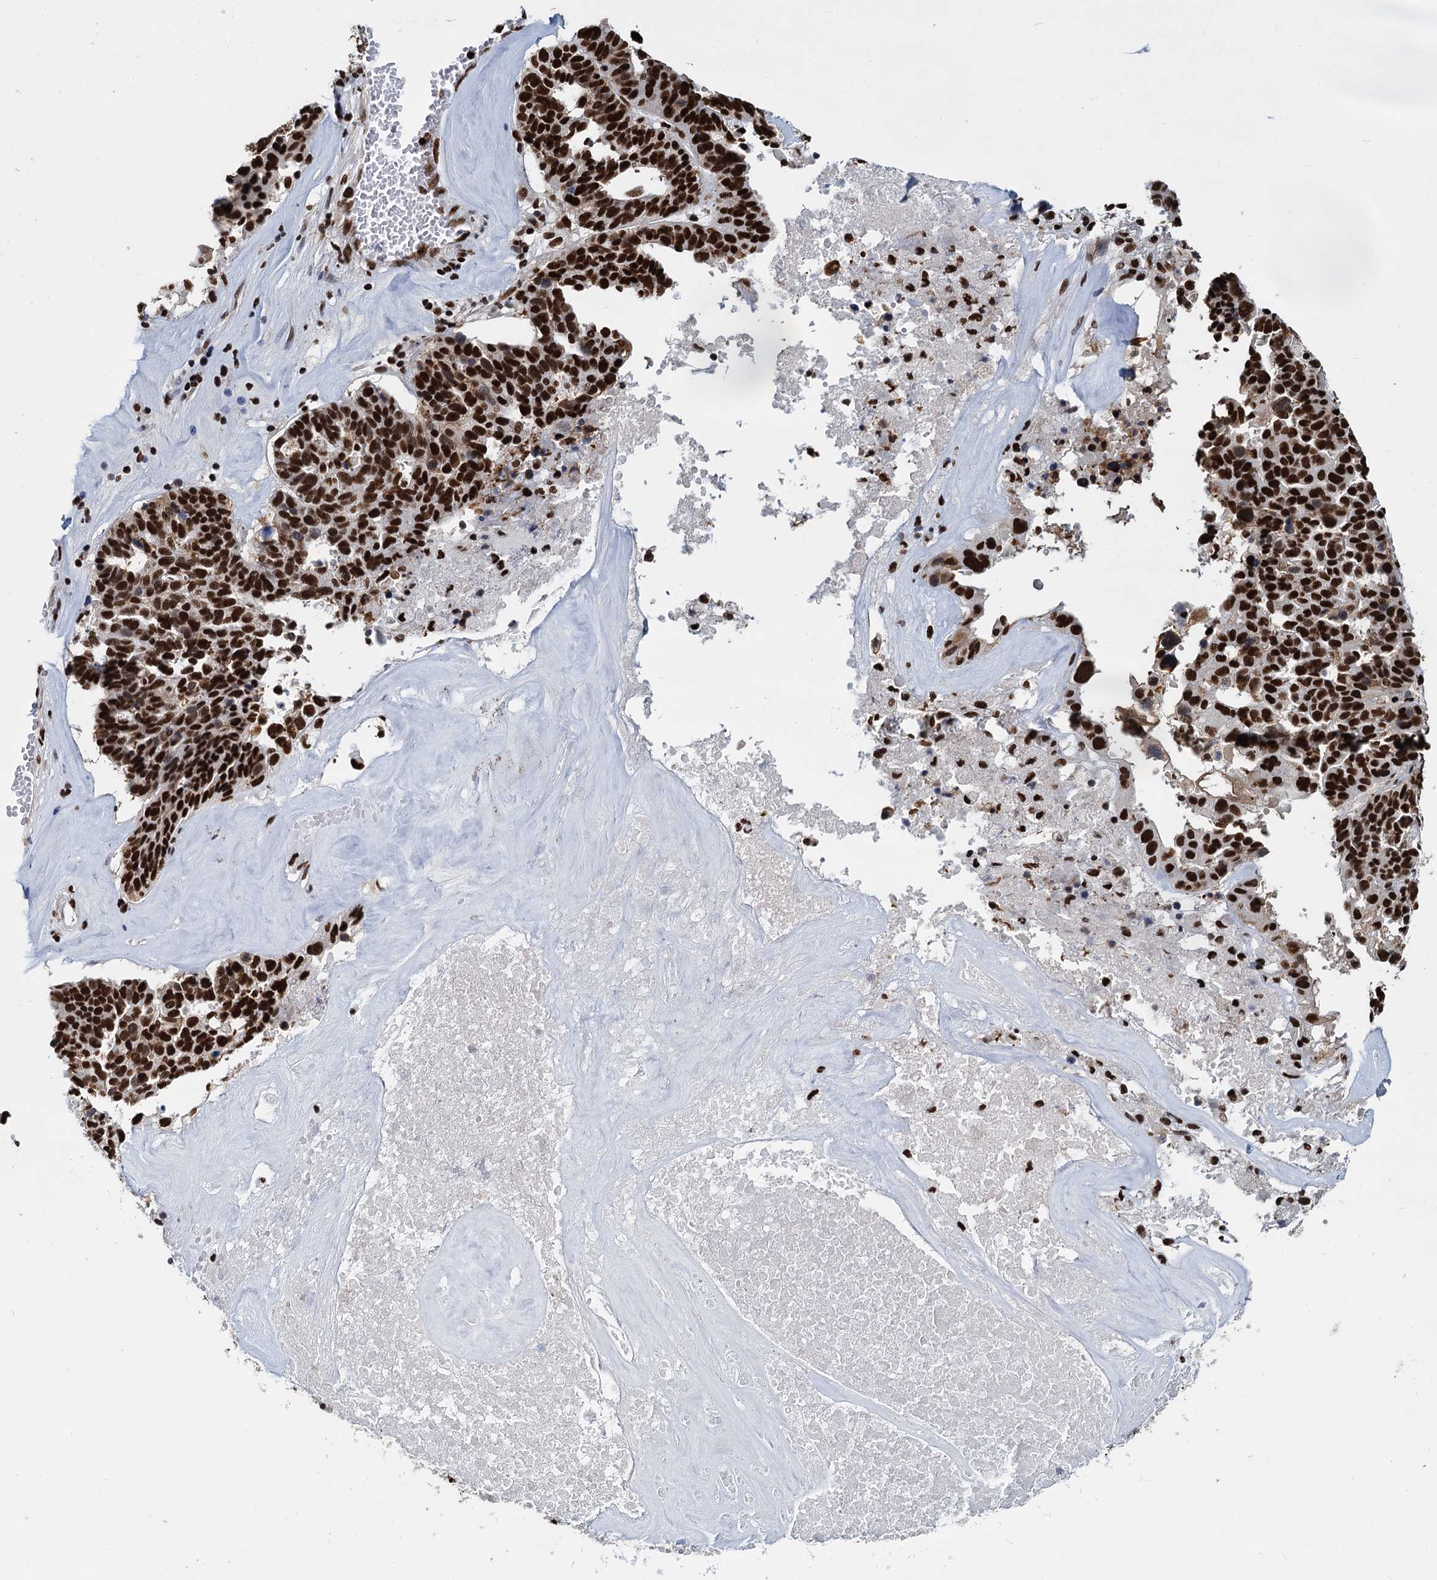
{"staining": {"intensity": "strong", "quantity": ">75%", "location": "nuclear"}, "tissue": "ovarian cancer", "cell_type": "Tumor cells", "image_type": "cancer", "snomed": [{"axis": "morphology", "description": "Cystadenocarcinoma, serous, NOS"}, {"axis": "topography", "description": "Ovary"}], "caption": "An immunohistochemistry (IHC) image of neoplastic tissue is shown. Protein staining in brown highlights strong nuclear positivity in serous cystadenocarcinoma (ovarian) within tumor cells.", "gene": "DCPS", "patient": {"sex": "female", "age": 59}}